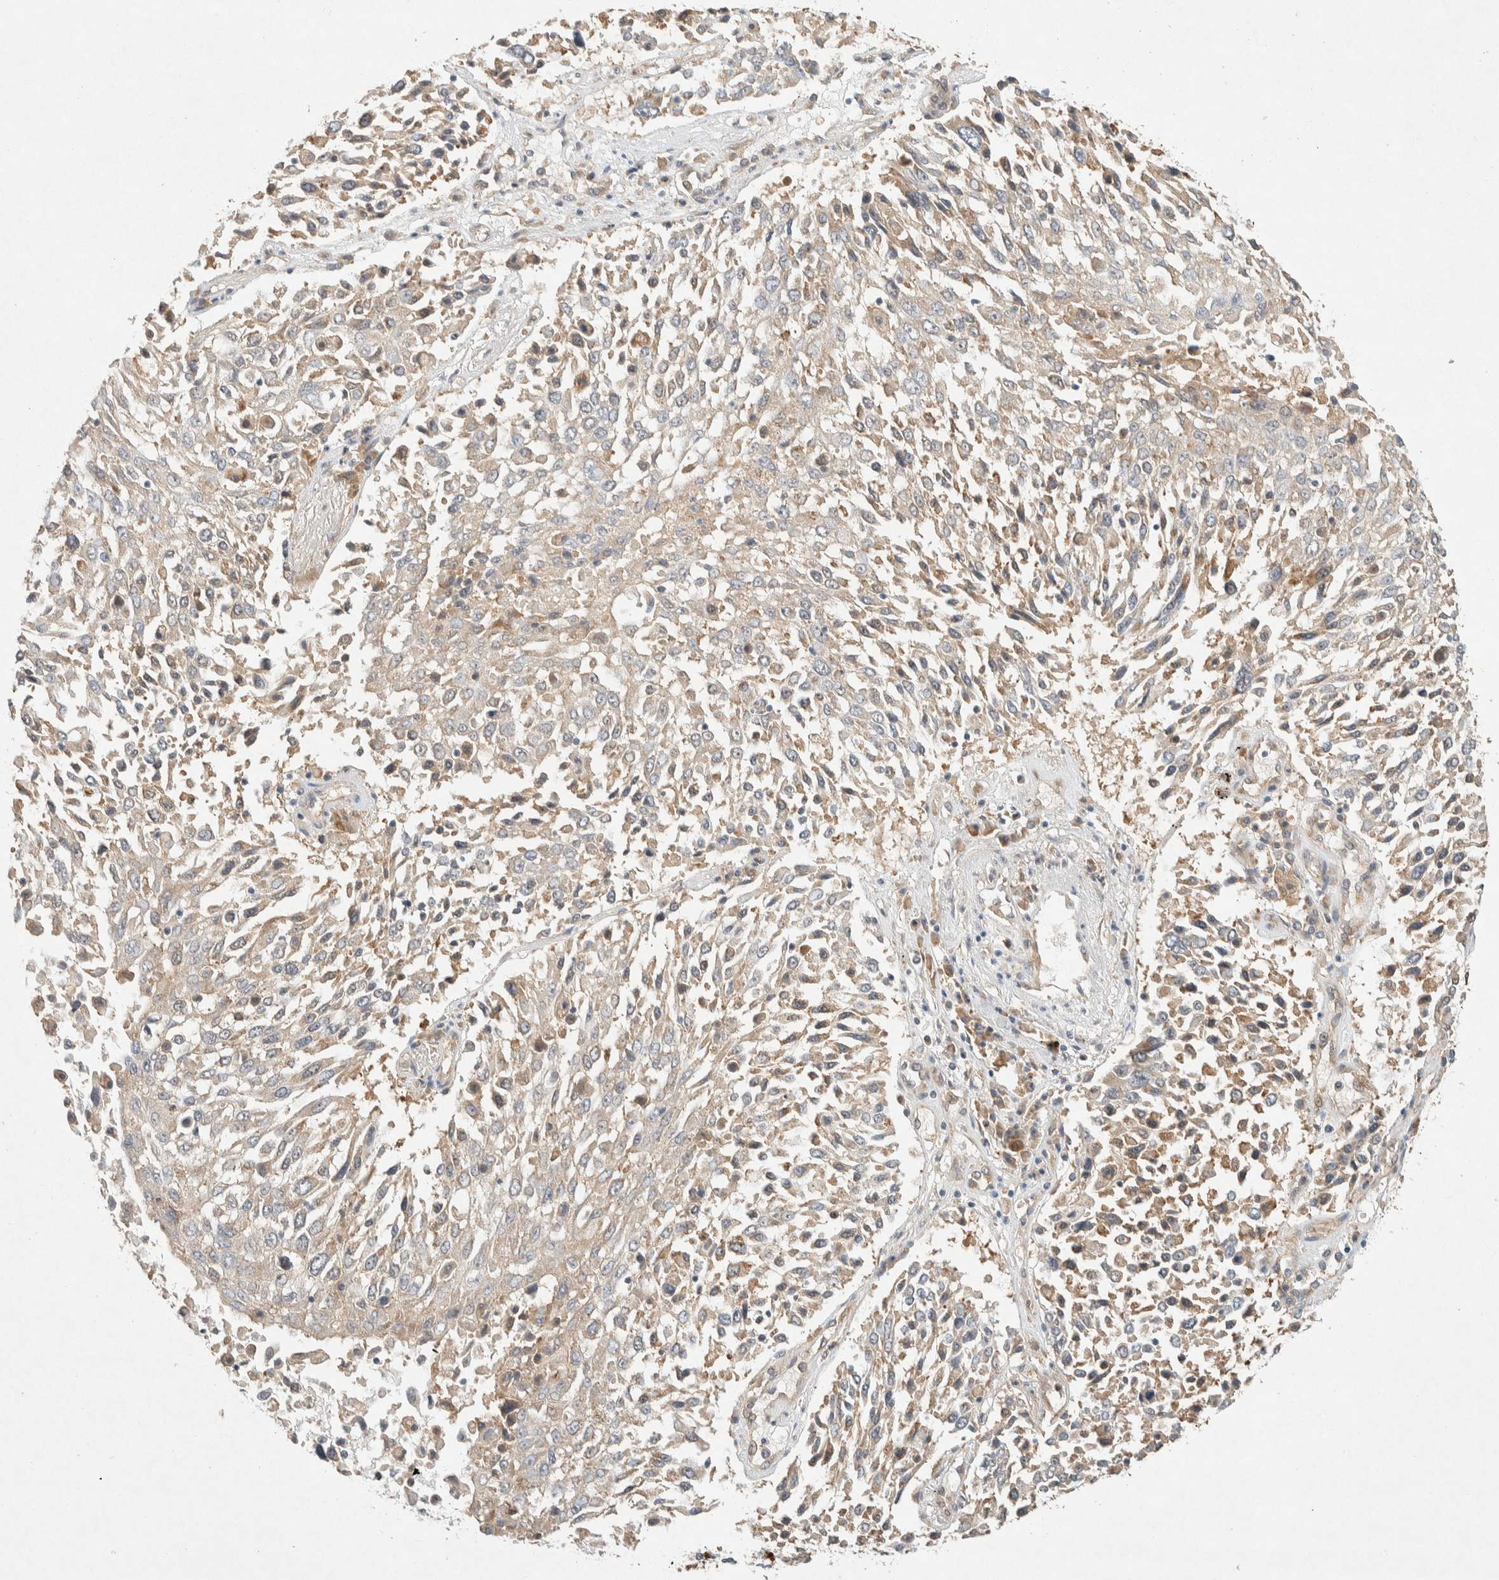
{"staining": {"intensity": "weak", "quantity": "25%-75%", "location": "cytoplasmic/membranous"}, "tissue": "lung cancer", "cell_type": "Tumor cells", "image_type": "cancer", "snomed": [{"axis": "morphology", "description": "Squamous cell carcinoma, NOS"}, {"axis": "topography", "description": "Lung"}], "caption": "IHC photomicrograph of lung squamous cell carcinoma stained for a protein (brown), which shows low levels of weak cytoplasmic/membranous positivity in approximately 25%-75% of tumor cells.", "gene": "PXK", "patient": {"sex": "male", "age": 65}}